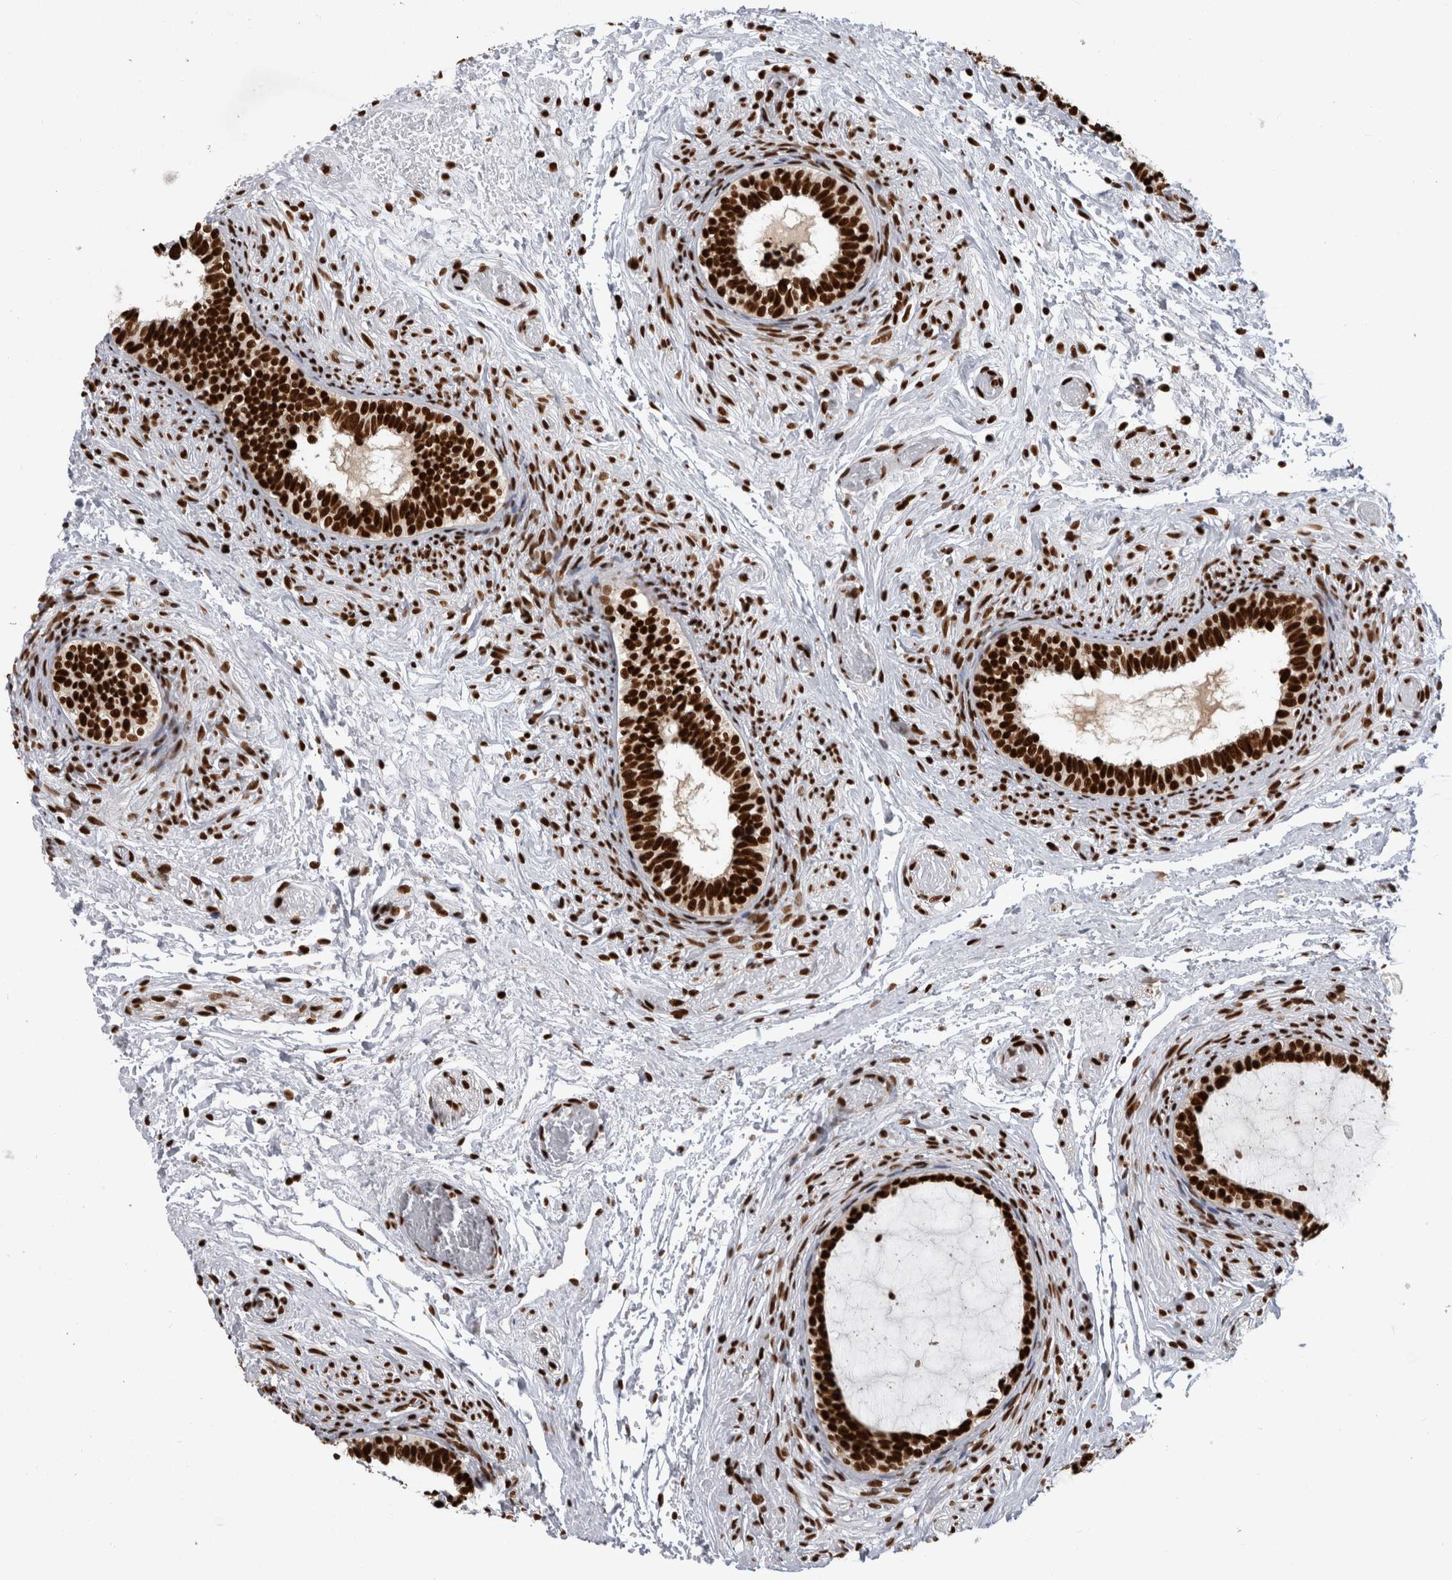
{"staining": {"intensity": "strong", "quantity": ">75%", "location": "nuclear"}, "tissue": "epididymis", "cell_type": "Glandular cells", "image_type": "normal", "snomed": [{"axis": "morphology", "description": "Normal tissue, NOS"}, {"axis": "topography", "description": "Epididymis"}], "caption": "Protein staining of benign epididymis exhibits strong nuclear expression in about >75% of glandular cells. Nuclei are stained in blue.", "gene": "ZSCAN2", "patient": {"sex": "male", "age": 5}}